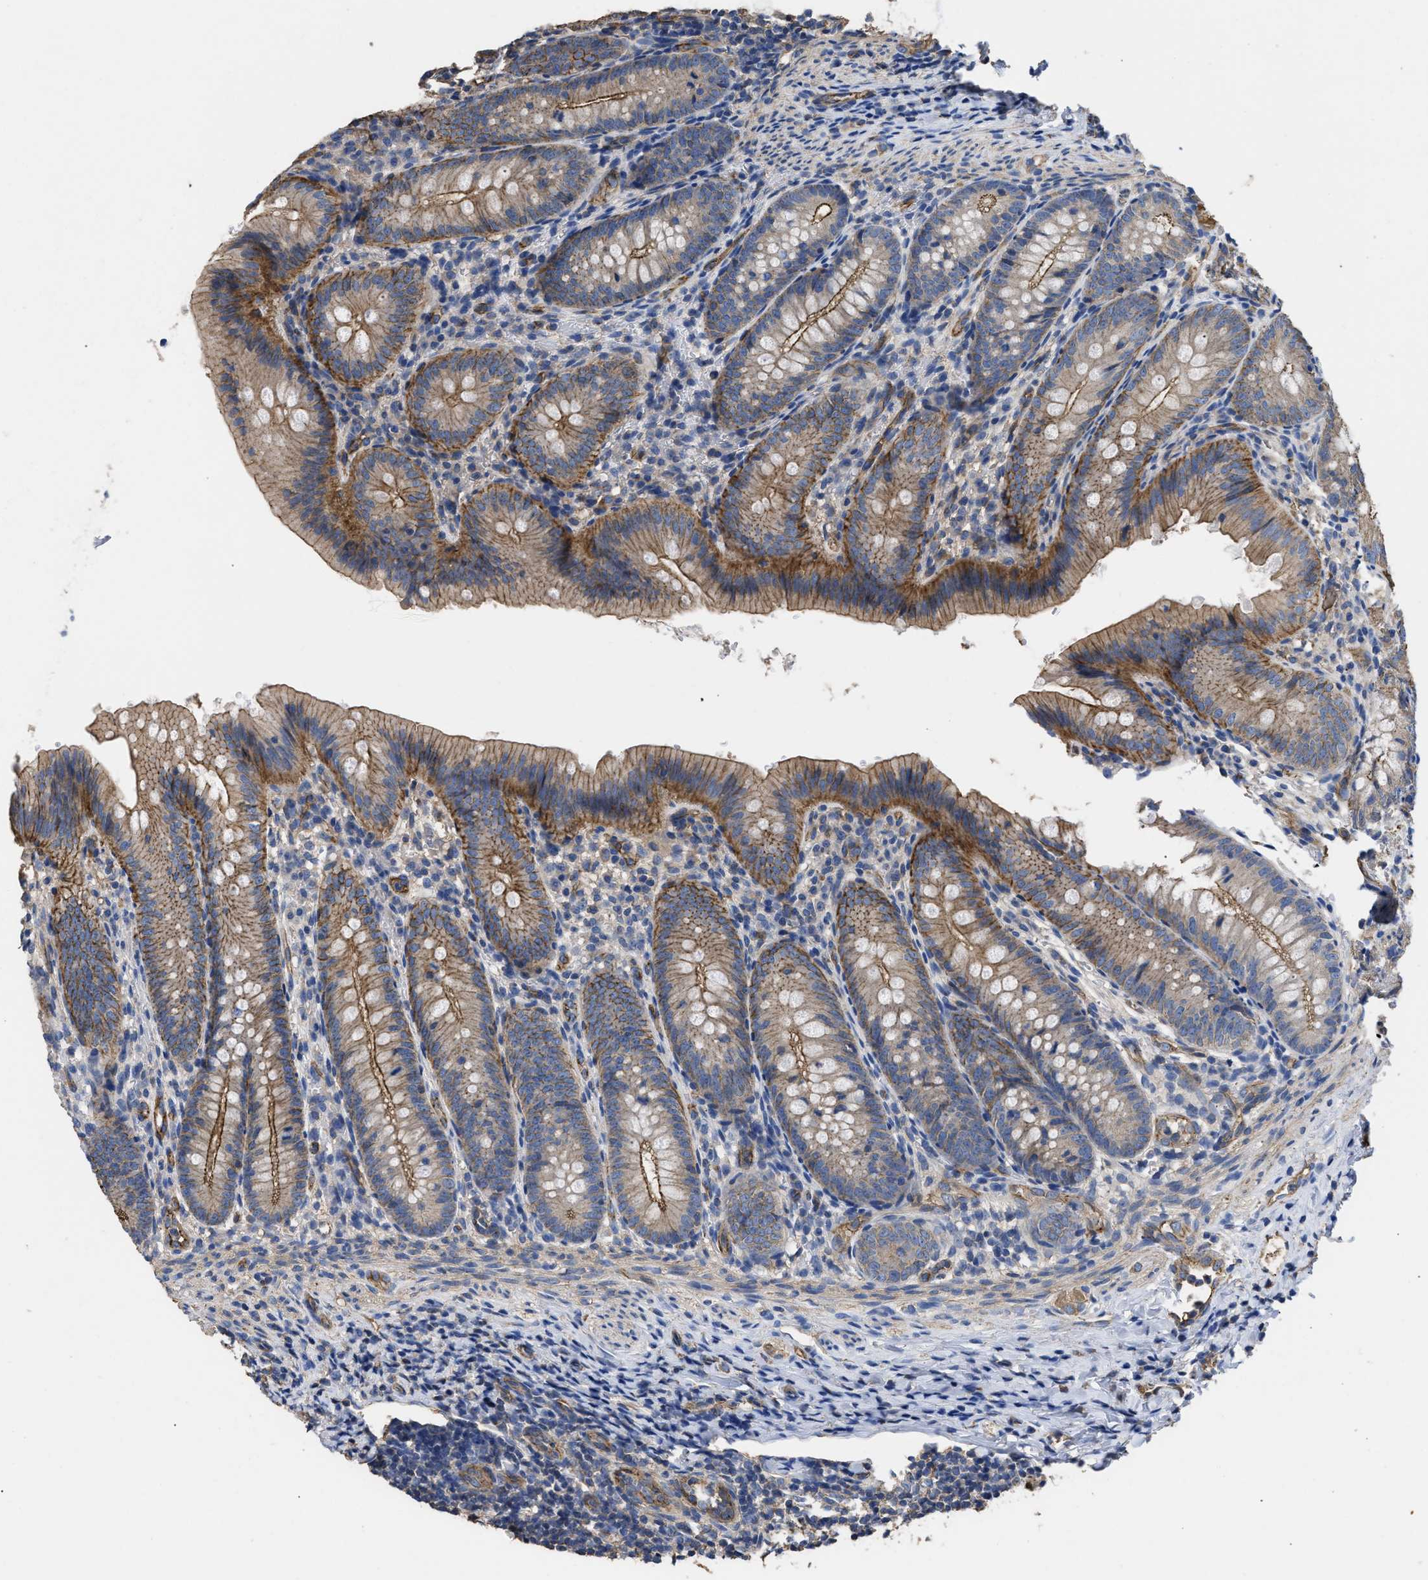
{"staining": {"intensity": "moderate", "quantity": "25%-75%", "location": "cytoplasmic/membranous"}, "tissue": "appendix", "cell_type": "Glandular cells", "image_type": "normal", "snomed": [{"axis": "morphology", "description": "Normal tissue, NOS"}, {"axis": "topography", "description": "Appendix"}], "caption": "IHC micrograph of benign human appendix stained for a protein (brown), which reveals medium levels of moderate cytoplasmic/membranous expression in approximately 25%-75% of glandular cells.", "gene": "USP4", "patient": {"sex": "male", "age": 1}}